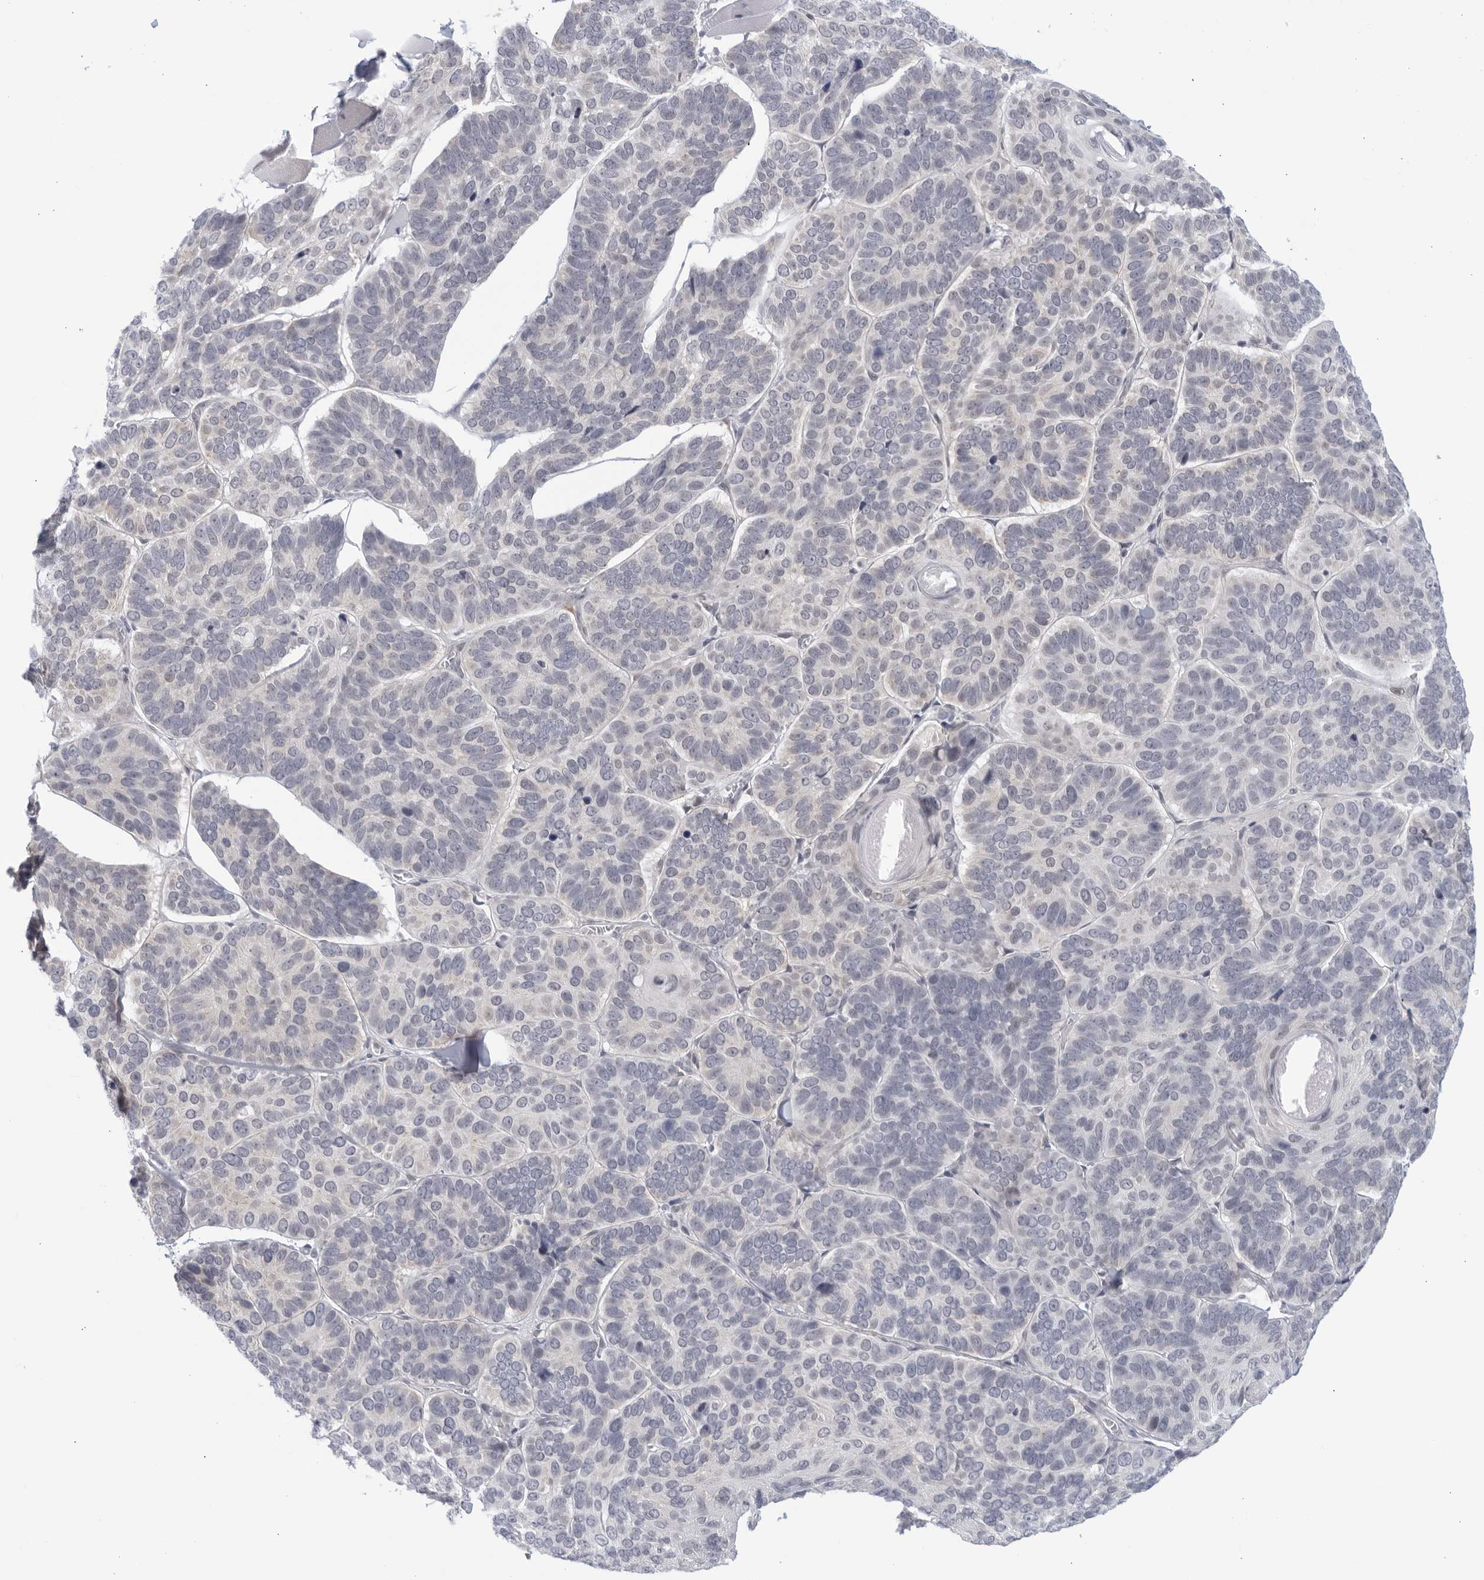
{"staining": {"intensity": "negative", "quantity": "none", "location": "none"}, "tissue": "skin cancer", "cell_type": "Tumor cells", "image_type": "cancer", "snomed": [{"axis": "morphology", "description": "Basal cell carcinoma"}, {"axis": "topography", "description": "Skin"}], "caption": "Human skin cancer (basal cell carcinoma) stained for a protein using IHC demonstrates no staining in tumor cells.", "gene": "WDTC1", "patient": {"sex": "male", "age": 62}}